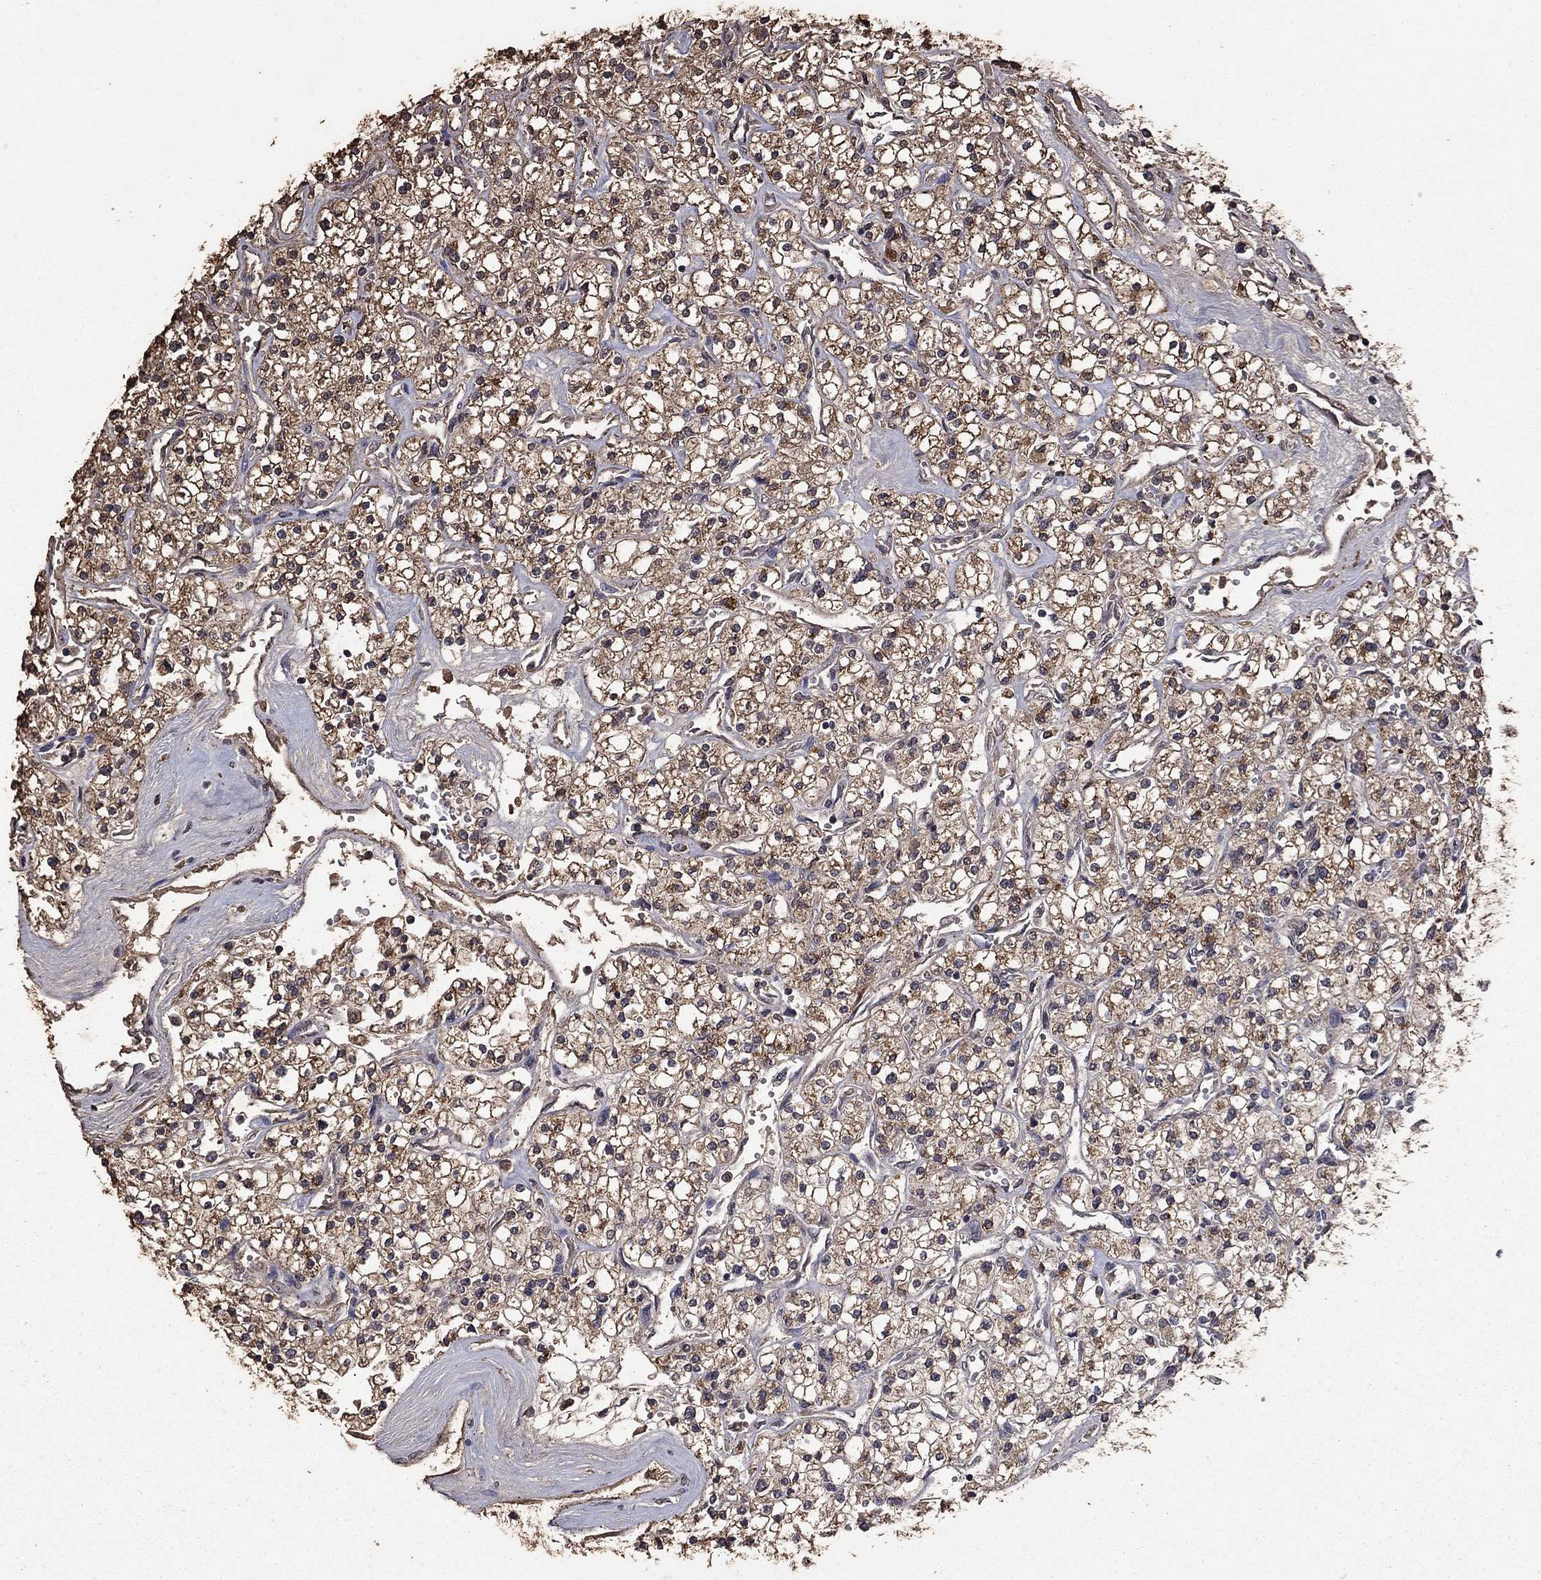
{"staining": {"intensity": "moderate", "quantity": ">75%", "location": "cytoplasmic/membranous"}, "tissue": "renal cancer", "cell_type": "Tumor cells", "image_type": "cancer", "snomed": [{"axis": "morphology", "description": "Adenocarcinoma, NOS"}, {"axis": "topography", "description": "Kidney"}], "caption": "A brown stain labels moderate cytoplasmic/membranous staining of a protein in renal cancer tumor cells.", "gene": "SERPINA5", "patient": {"sex": "male", "age": 80}}